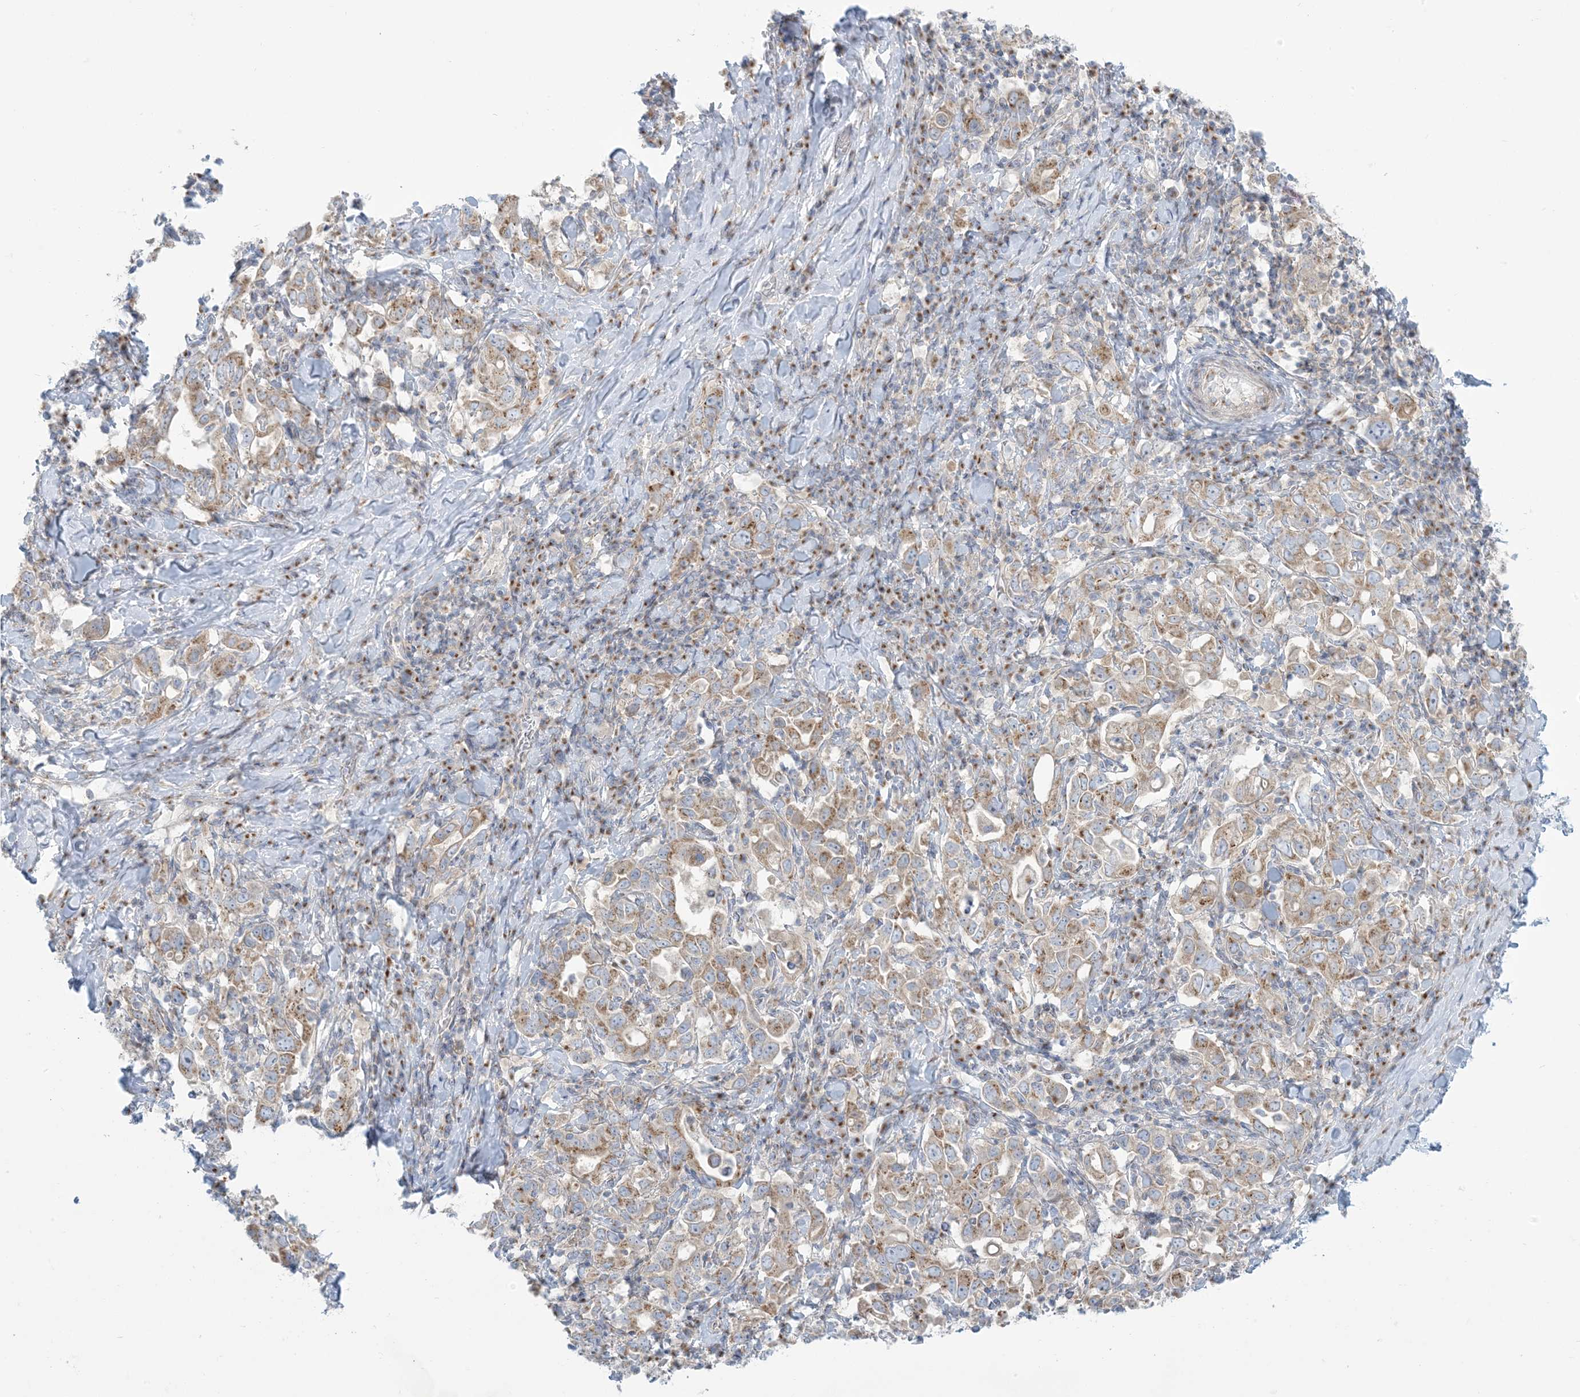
{"staining": {"intensity": "moderate", "quantity": ">75%", "location": "cytoplasmic/membranous"}, "tissue": "stomach cancer", "cell_type": "Tumor cells", "image_type": "cancer", "snomed": [{"axis": "morphology", "description": "Adenocarcinoma, NOS"}, {"axis": "topography", "description": "Stomach, upper"}], "caption": "Immunohistochemistry photomicrograph of neoplastic tissue: human stomach adenocarcinoma stained using IHC shows medium levels of moderate protein expression localized specifically in the cytoplasmic/membranous of tumor cells, appearing as a cytoplasmic/membranous brown color.", "gene": "AFTPH", "patient": {"sex": "male", "age": 62}}